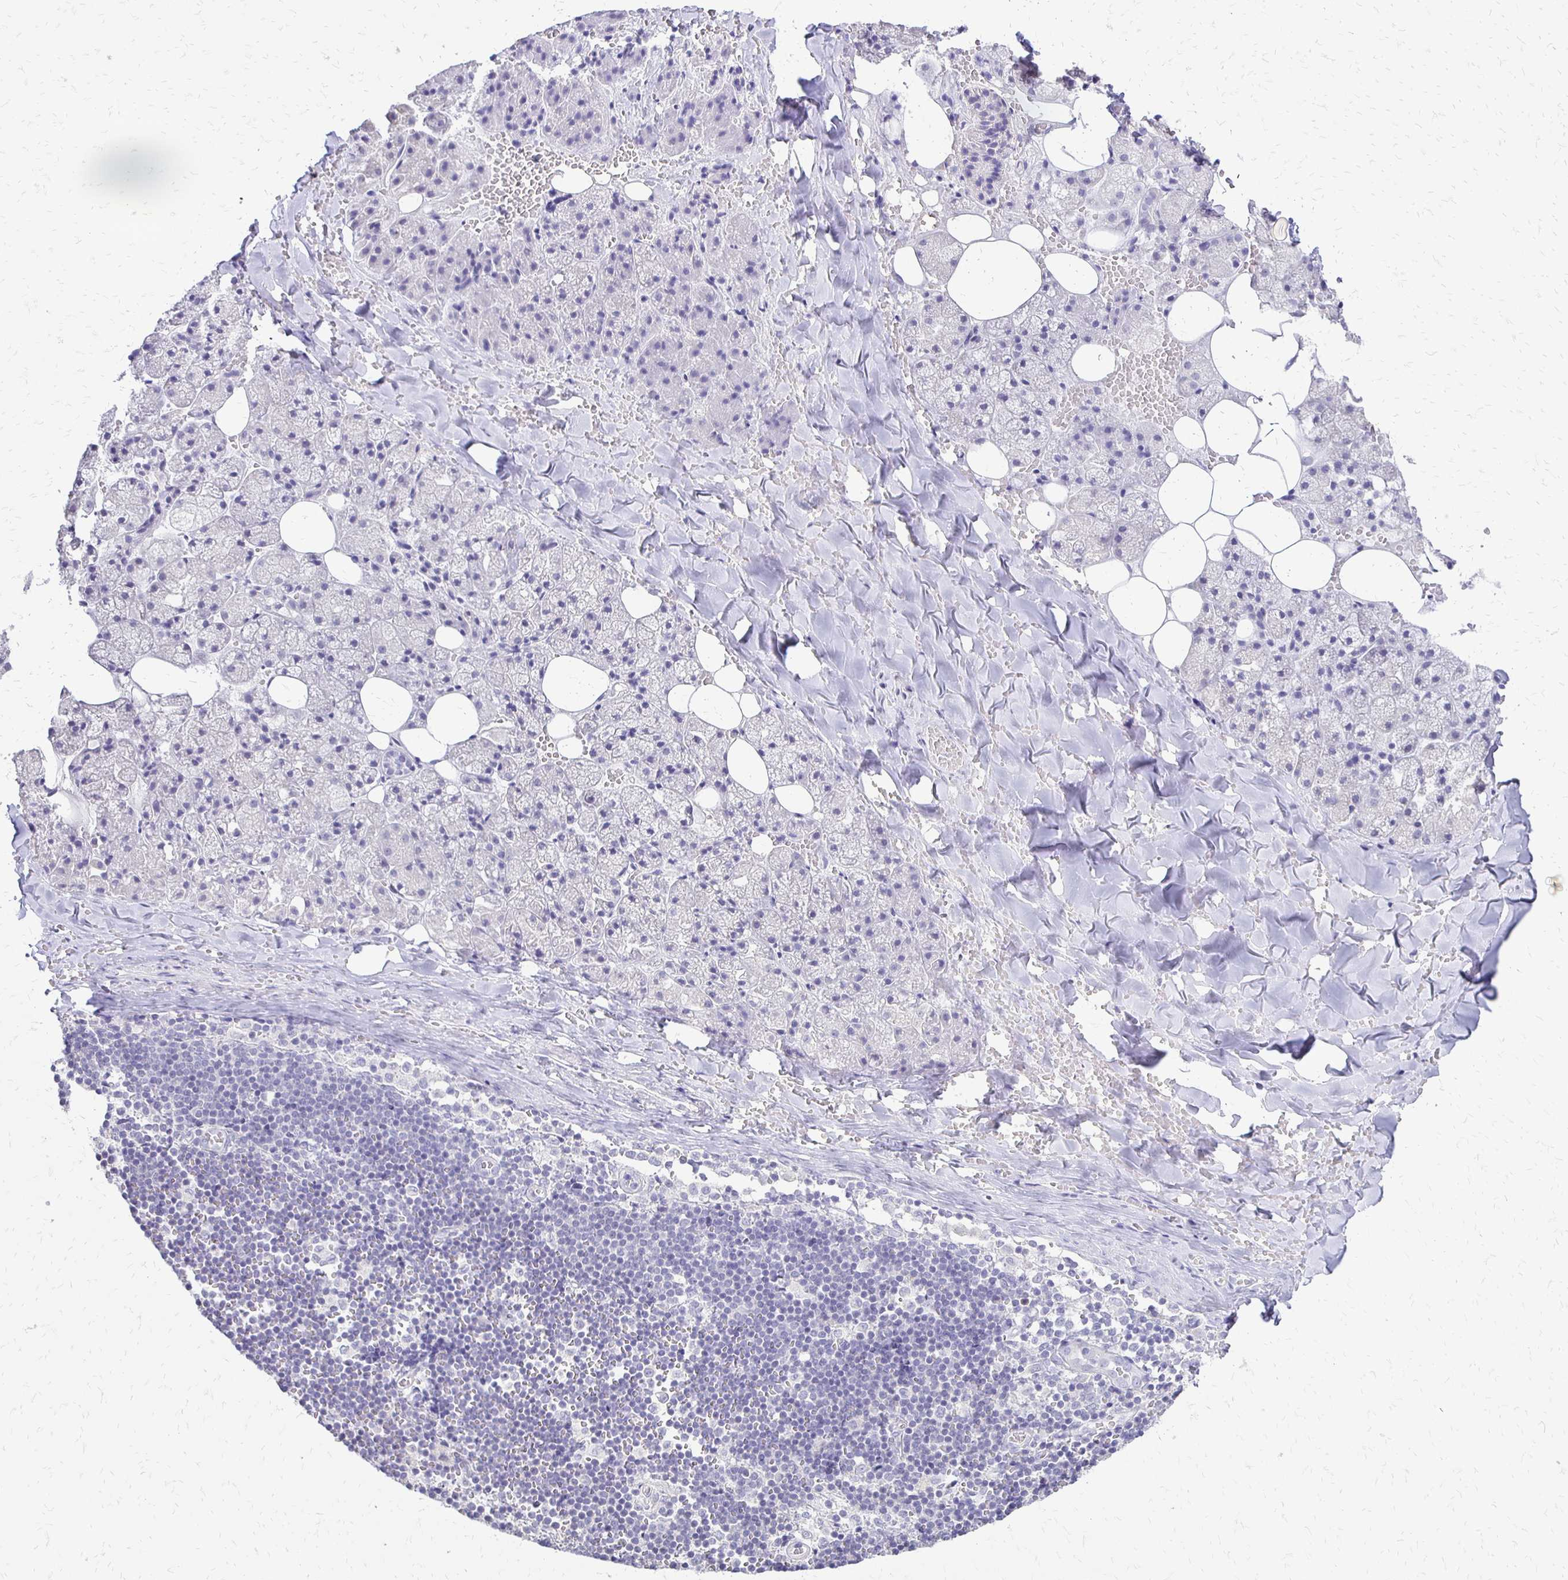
{"staining": {"intensity": "negative", "quantity": "none", "location": "none"}, "tissue": "salivary gland", "cell_type": "Glandular cells", "image_type": "normal", "snomed": [{"axis": "morphology", "description": "Normal tissue, NOS"}, {"axis": "topography", "description": "Salivary gland"}, {"axis": "topography", "description": "Peripheral nerve tissue"}], "caption": "Benign salivary gland was stained to show a protein in brown. There is no significant positivity in glandular cells. (DAB (3,3'-diaminobenzidine) IHC with hematoxylin counter stain).", "gene": "ALPG", "patient": {"sex": "male", "age": 38}}